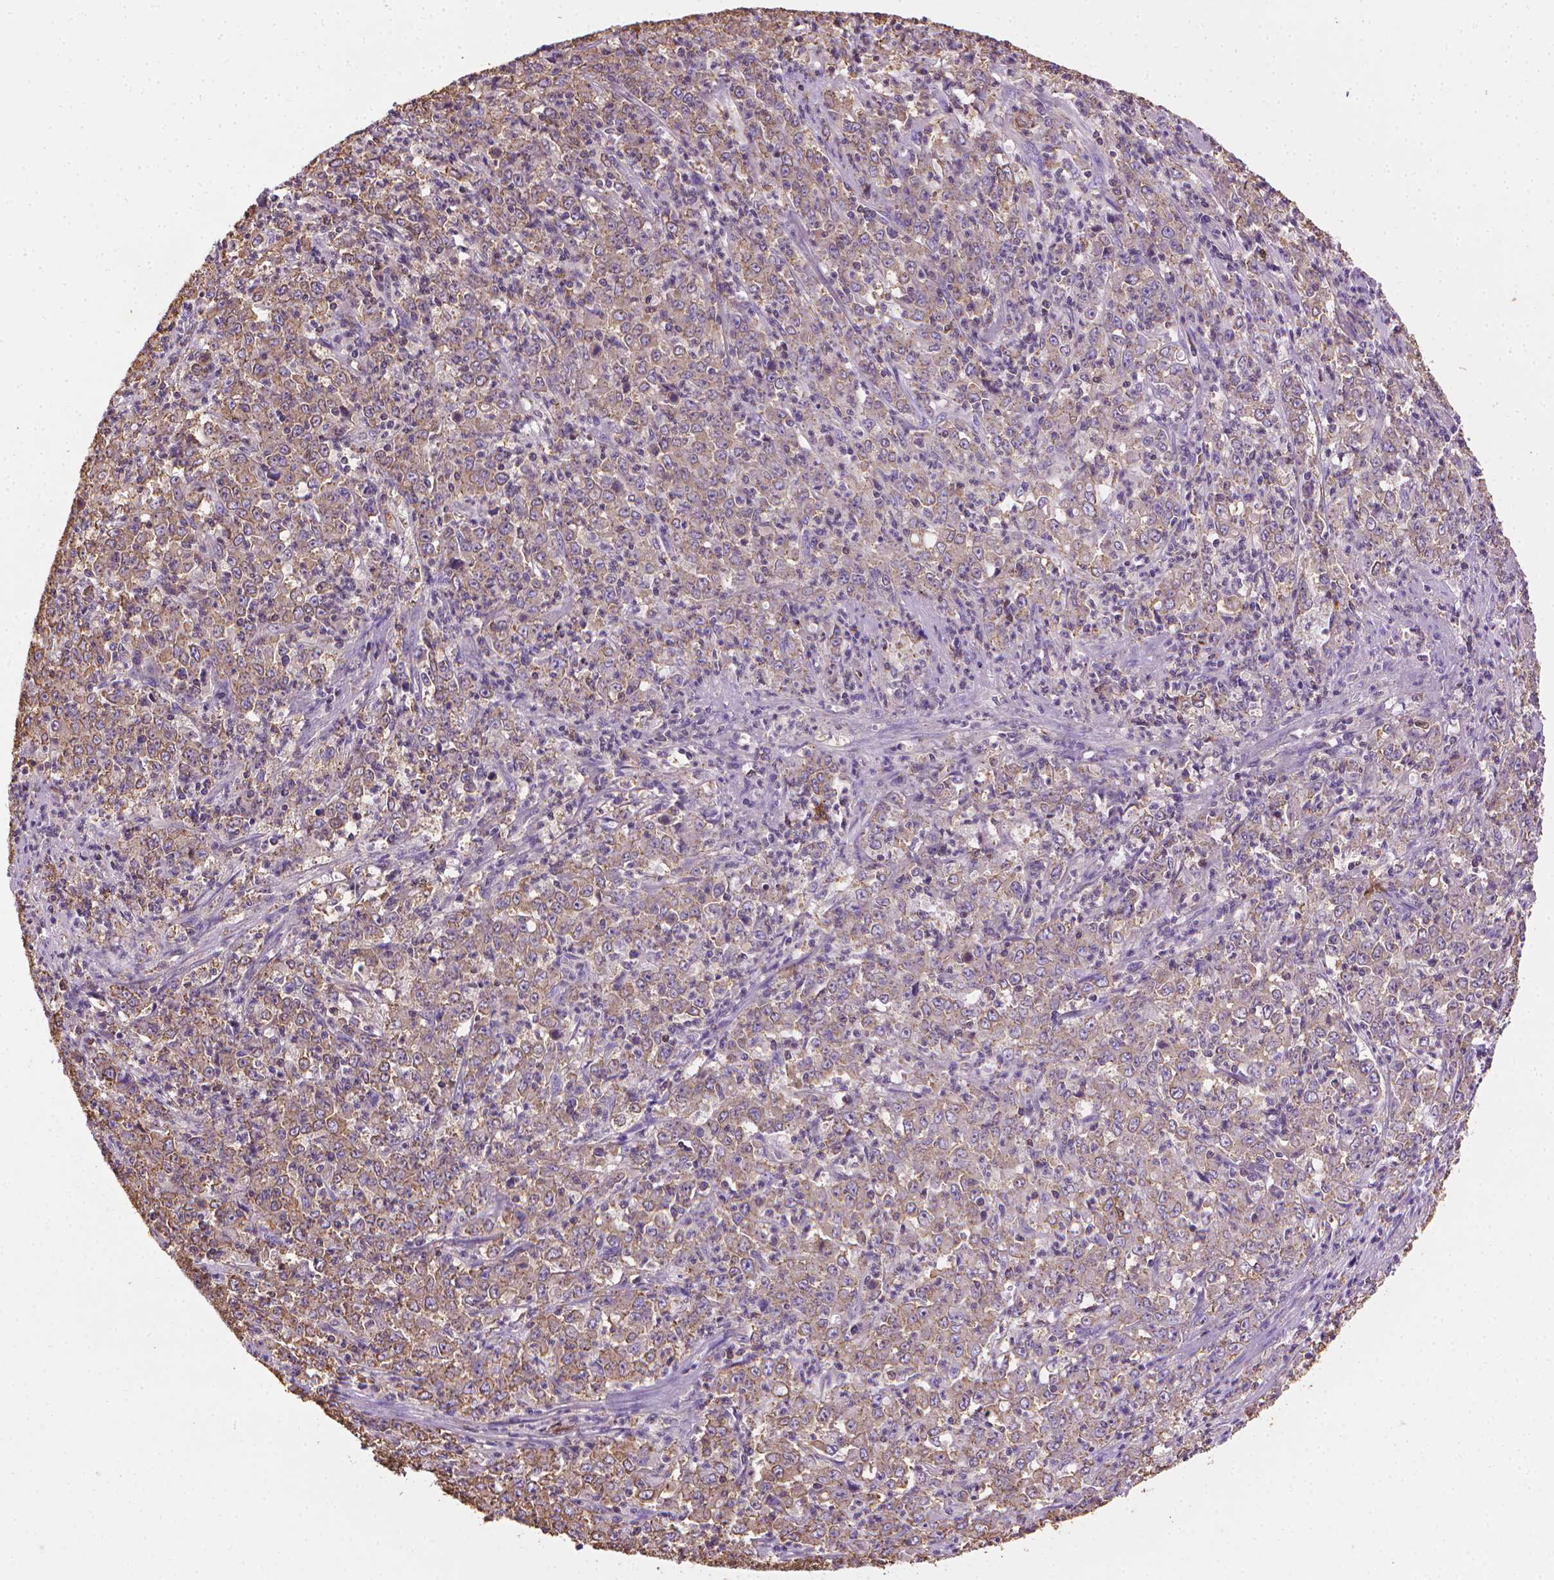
{"staining": {"intensity": "weak", "quantity": ">75%", "location": "cytoplasmic/membranous"}, "tissue": "stomach cancer", "cell_type": "Tumor cells", "image_type": "cancer", "snomed": [{"axis": "morphology", "description": "Adenocarcinoma, NOS"}, {"axis": "topography", "description": "Stomach, lower"}], "caption": "Approximately >75% of tumor cells in stomach adenocarcinoma demonstrate weak cytoplasmic/membranous protein positivity as visualized by brown immunohistochemical staining.", "gene": "SLC51B", "patient": {"sex": "female", "age": 71}}